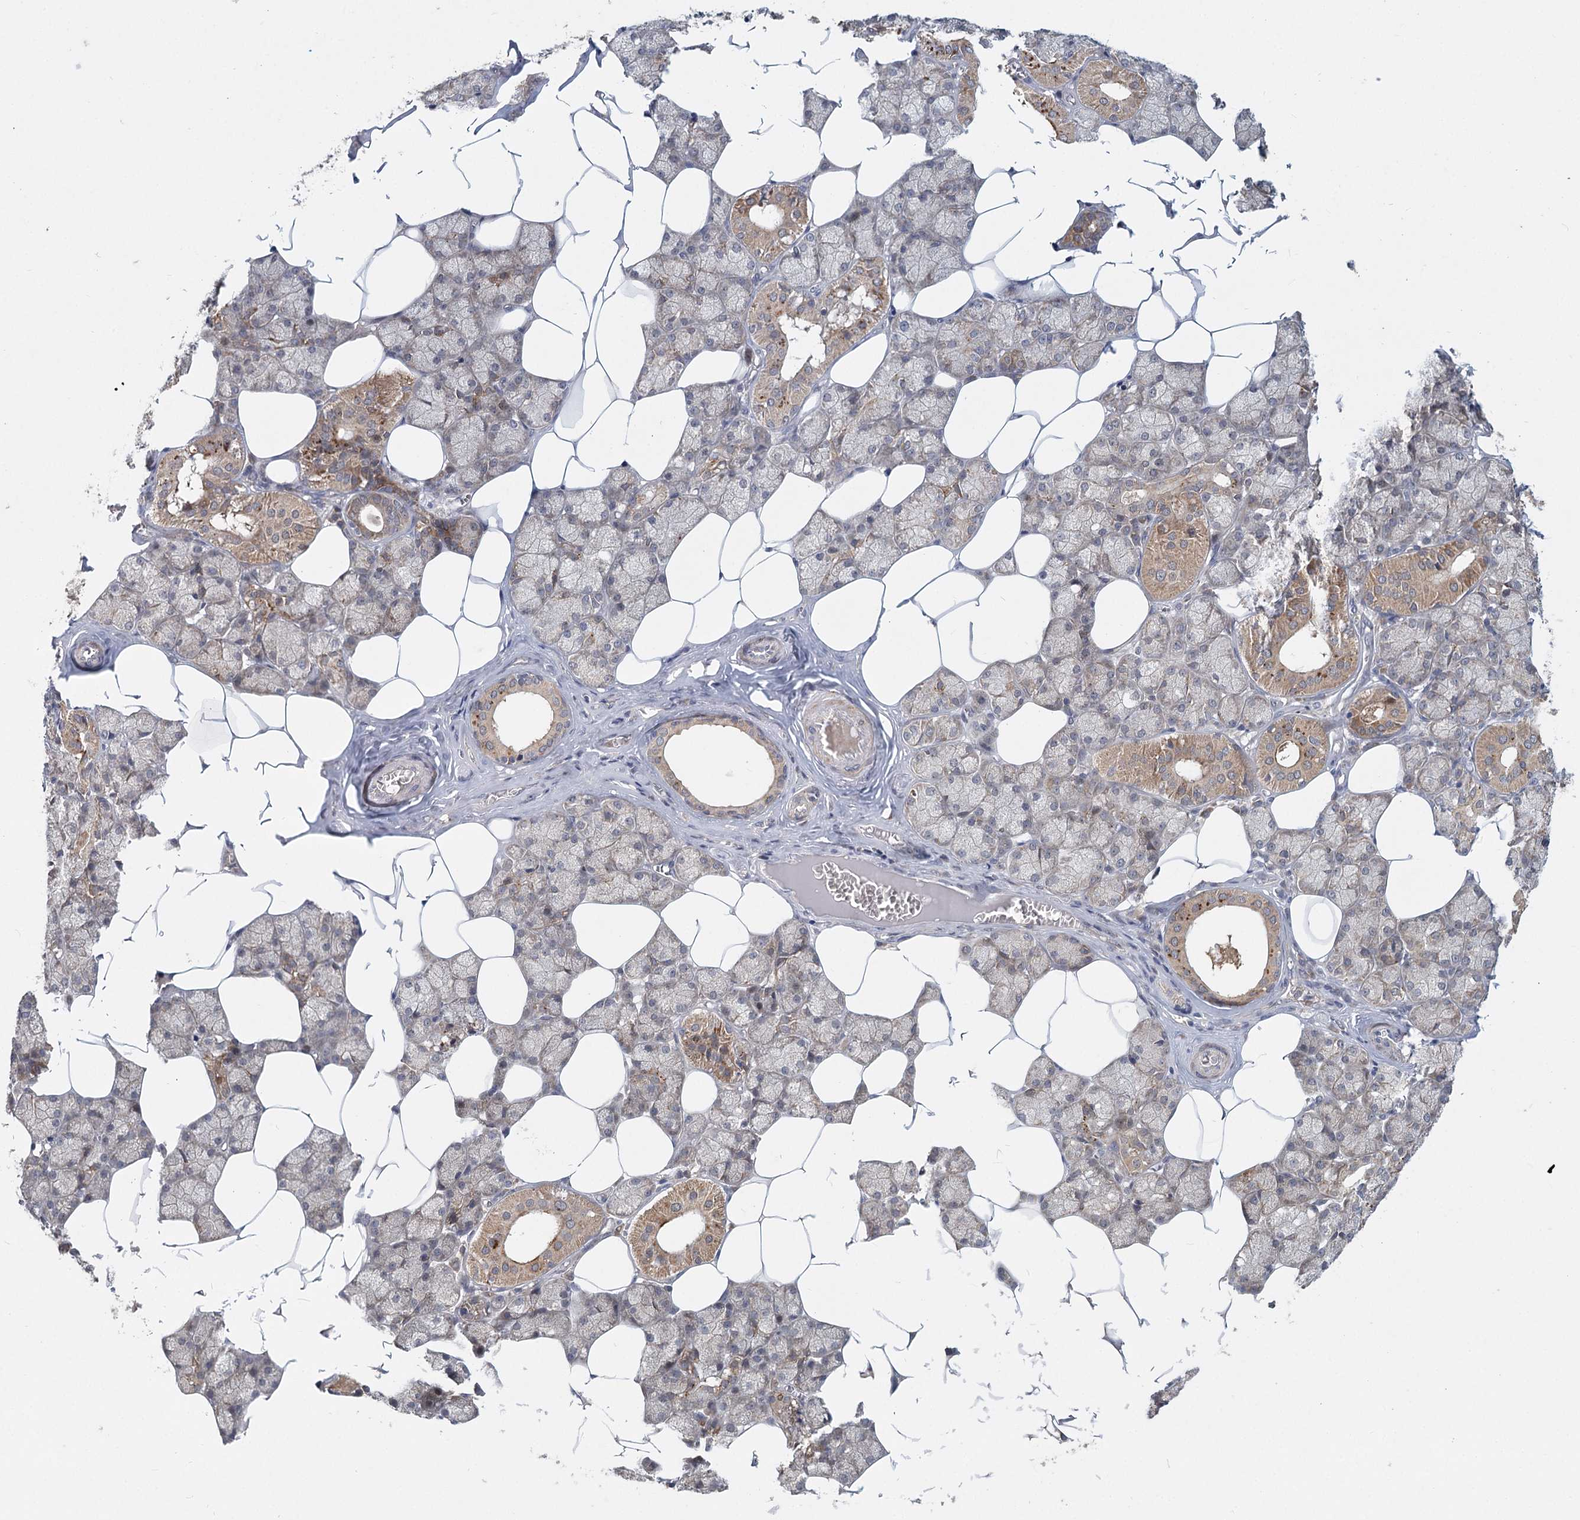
{"staining": {"intensity": "moderate", "quantity": "25%-75%", "location": "cytoplasmic/membranous"}, "tissue": "salivary gland", "cell_type": "Glandular cells", "image_type": "normal", "snomed": [{"axis": "morphology", "description": "Normal tissue, NOS"}, {"axis": "topography", "description": "Salivary gland"}], "caption": "DAB immunohistochemical staining of benign salivary gland demonstrates moderate cytoplasmic/membranous protein staining in approximately 25%-75% of glandular cells.", "gene": "AP3B1", "patient": {"sex": "male", "age": 62}}